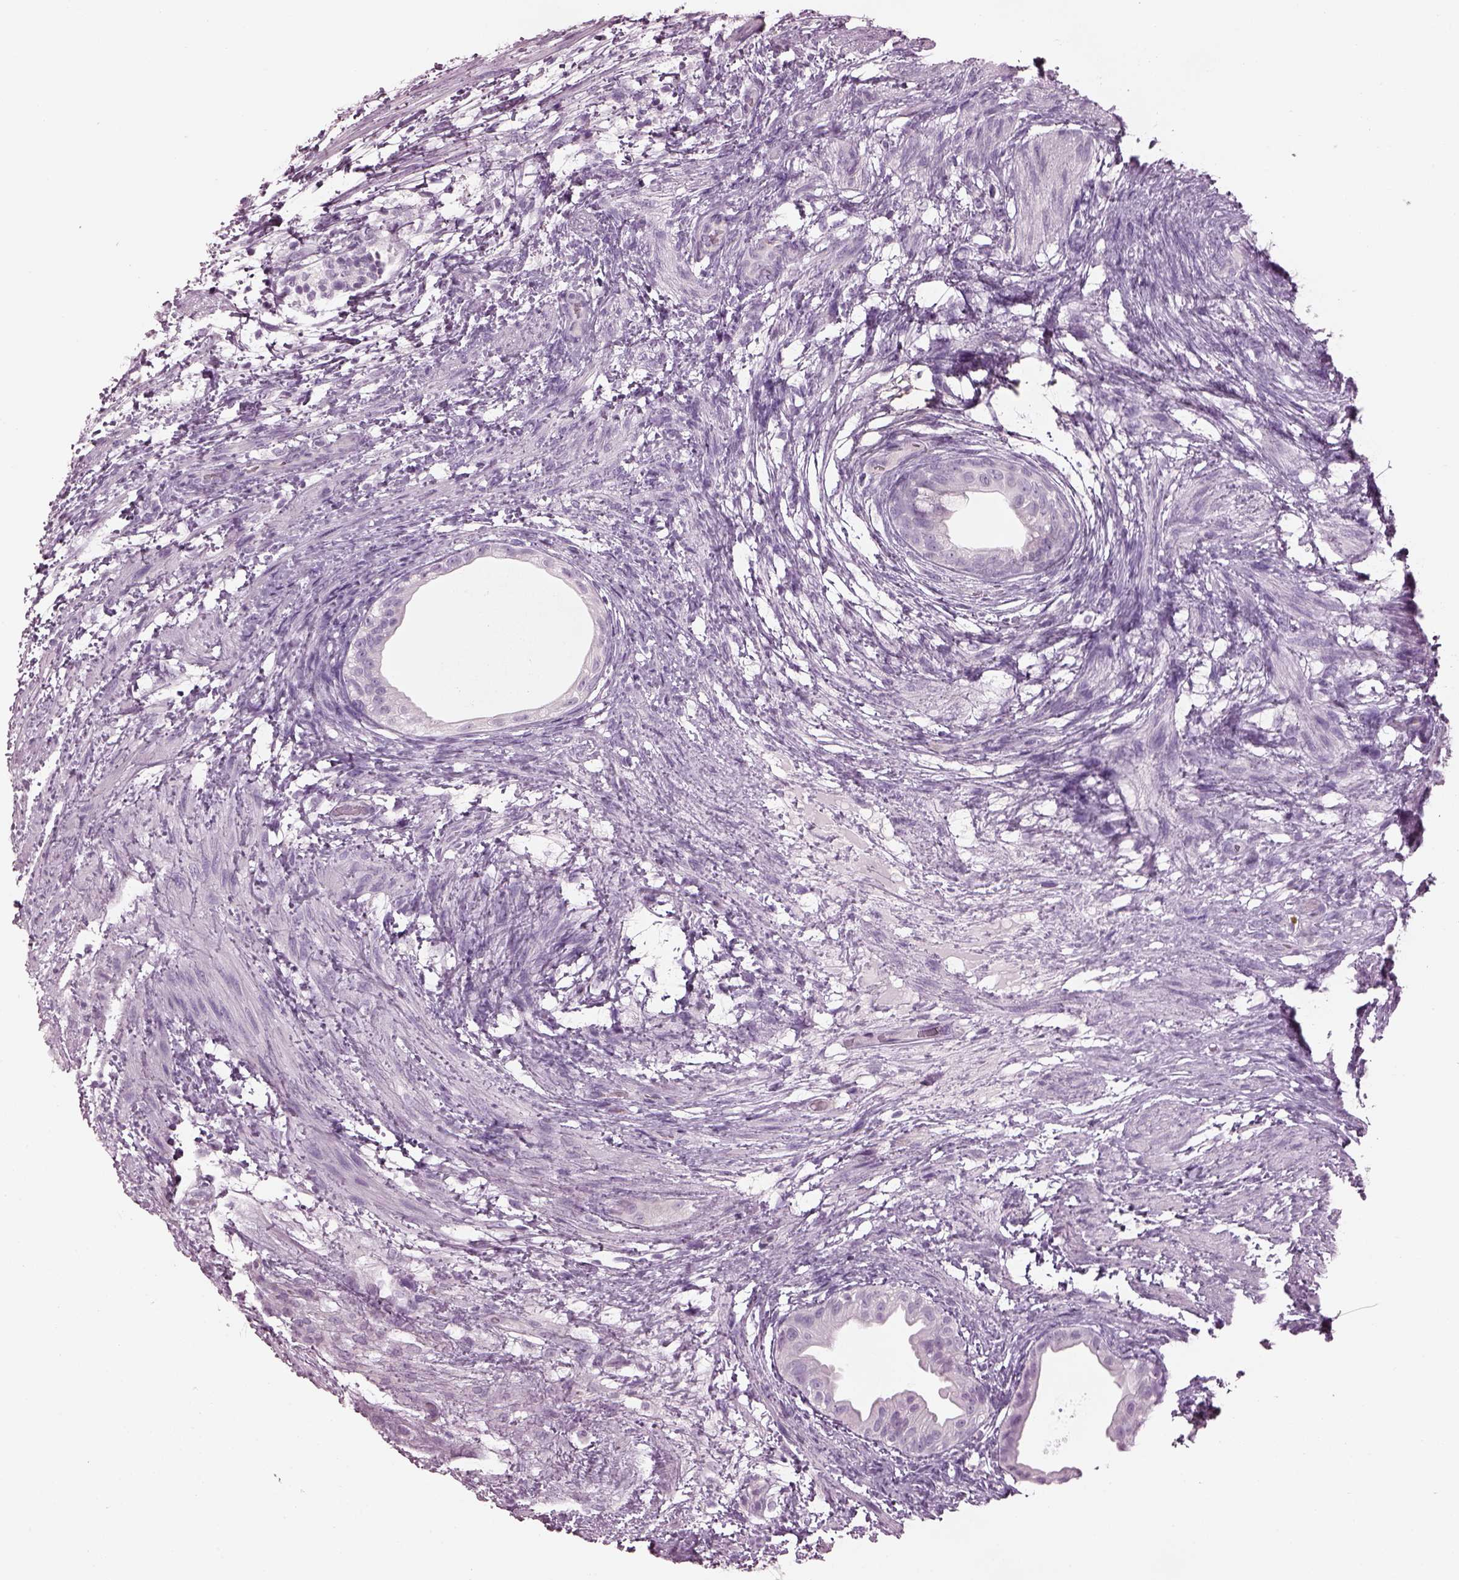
{"staining": {"intensity": "negative", "quantity": "none", "location": "none"}, "tissue": "testis cancer", "cell_type": "Tumor cells", "image_type": "cancer", "snomed": [{"axis": "morphology", "description": "Carcinoma, Embryonal, NOS"}, {"axis": "topography", "description": "Testis"}], "caption": "A photomicrograph of human testis embryonal carcinoma is negative for staining in tumor cells.", "gene": "PDC", "patient": {"sex": "male", "age": 24}}